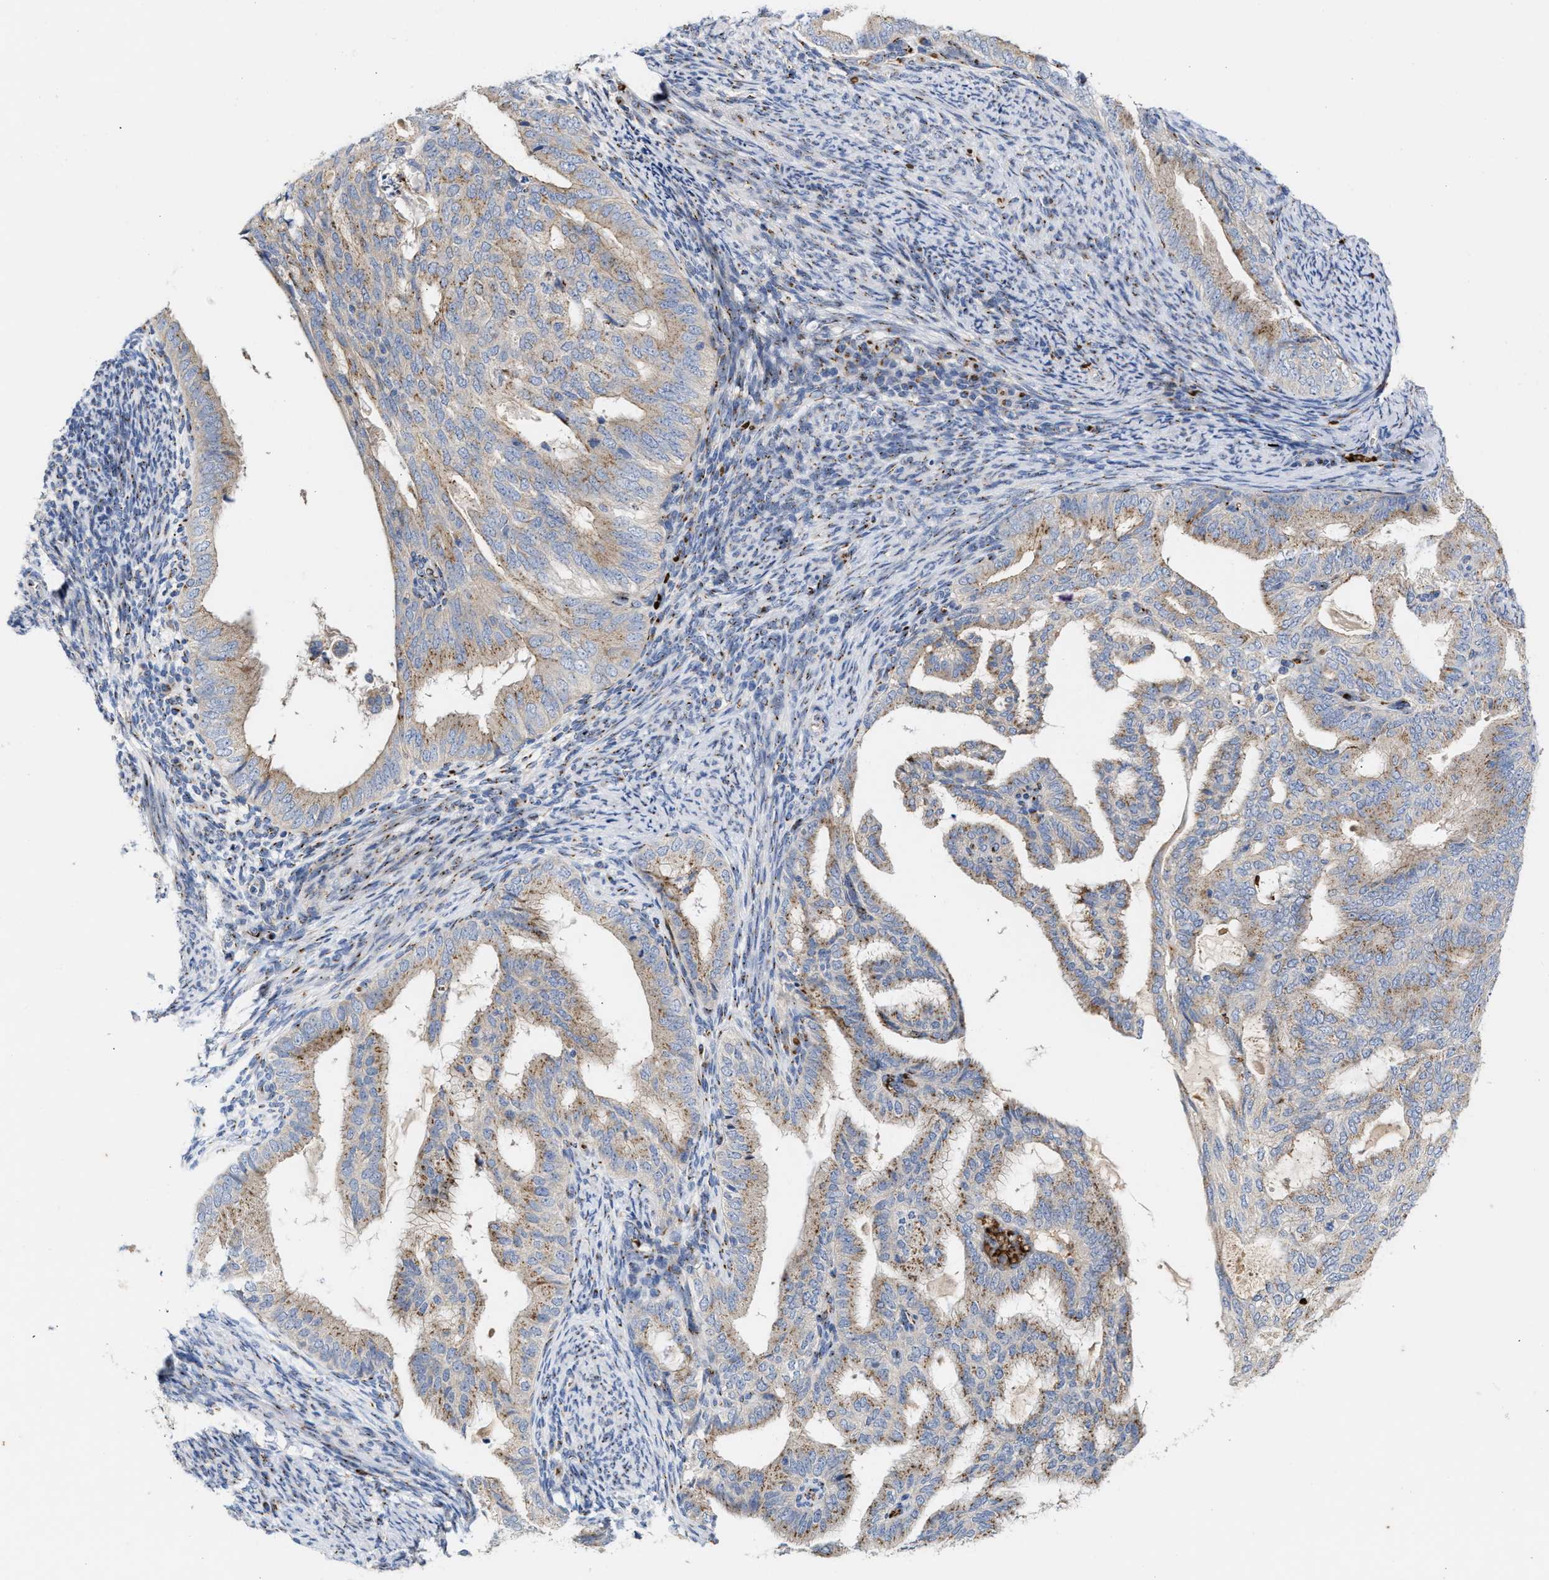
{"staining": {"intensity": "moderate", "quantity": "25%-75%", "location": "cytoplasmic/membranous"}, "tissue": "endometrial cancer", "cell_type": "Tumor cells", "image_type": "cancer", "snomed": [{"axis": "morphology", "description": "Adenocarcinoma, NOS"}, {"axis": "topography", "description": "Endometrium"}], "caption": "High-power microscopy captured an immunohistochemistry micrograph of endometrial cancer (adenocarcinoma), revealing moderate cytoplasmic/membranous positivity in about 25%-75% of tumor cells. Nuclei are stained in blue.", "gene": "CCL2", "patient": {"sex": "female", "age": 58}}